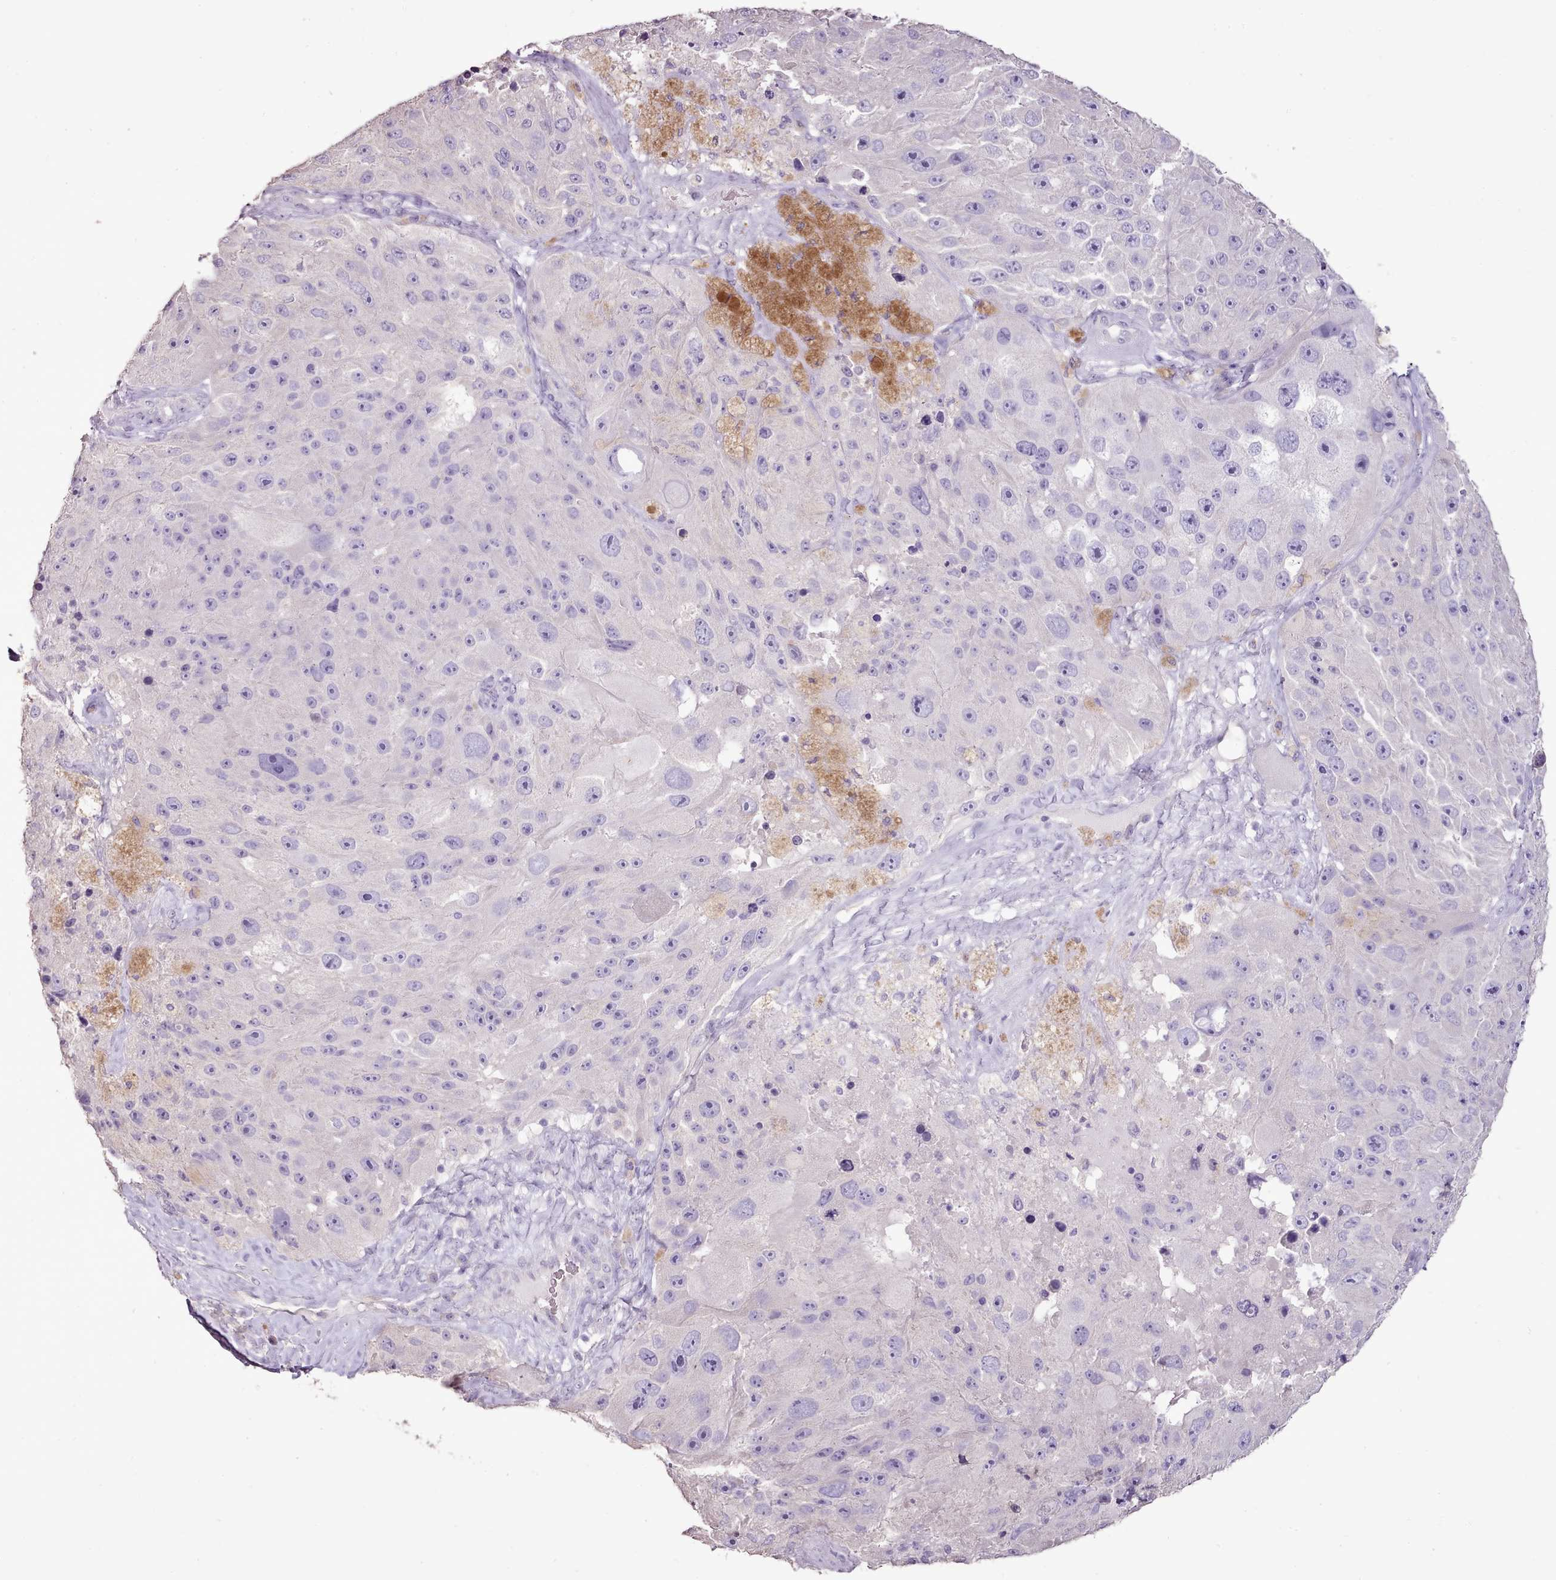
{"staining": {"intensity": "negative", "quantity": "none", "location": "none"}, "tissue": "melanoma", "cell_type": "Tumor cells", "image_type": "cancer", "snomed": [{"axis": "morphology", "description": "Malignant melanoma, Metastatic site"}, {"axis": "topography", "description": "Lymph node"}], "caption": "Micrograph shows no protein positivity in tumor cells of malignant melanoma (metastatic site) tissue.", "gene": "BLOC1S2", "patient": {"sex": "male", "age": 62}}